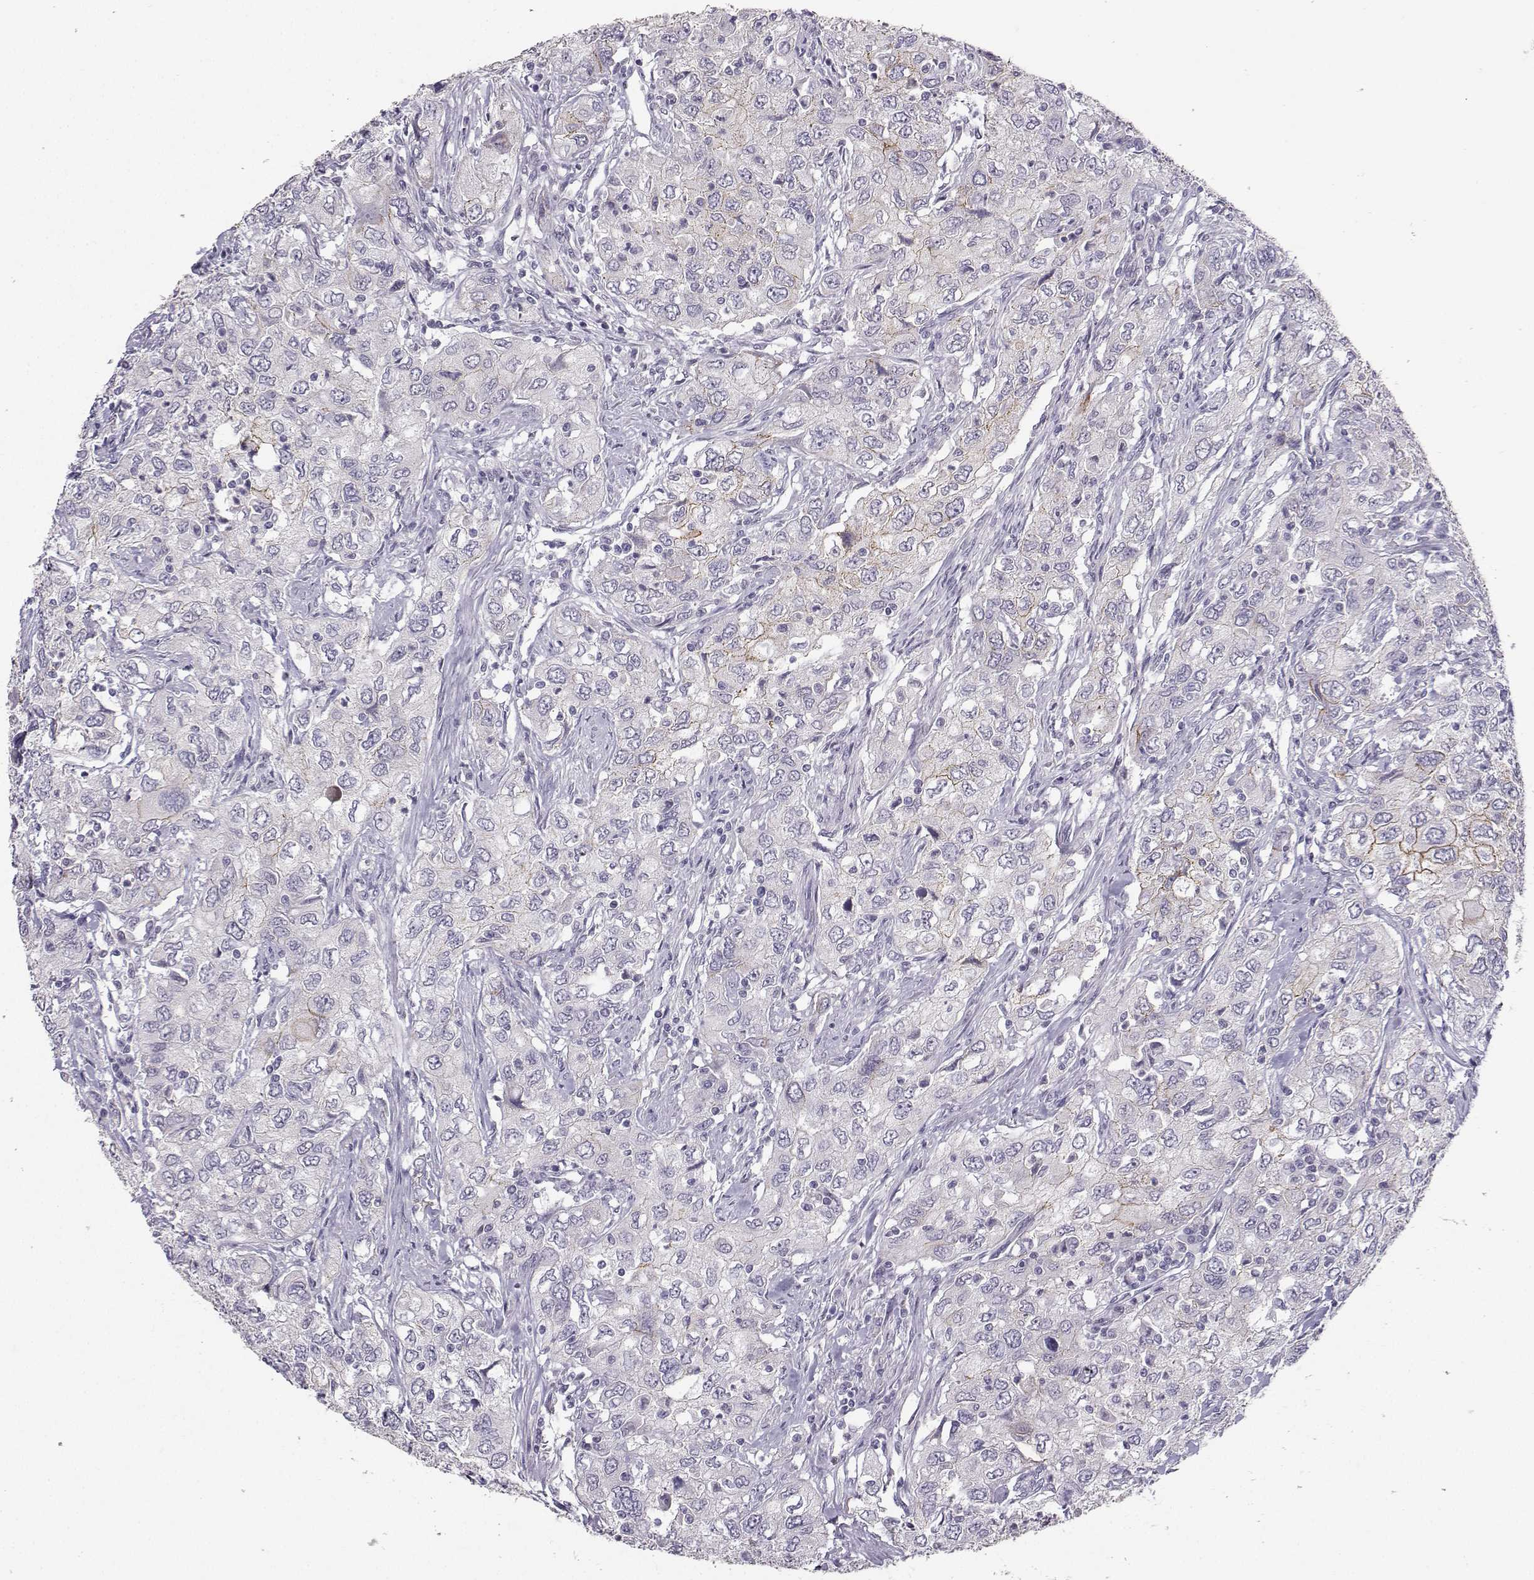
{"staining": {"intensity": "moderate", "quantity": "<25%", "location": "cytoplasmic/membranous"}, "tissue": "urothelial cancer", "cell_type": "Tumor cells", "image_type": "cancer", "snomed": [{"axis": "morphology", "description": "Urothelial carcinoma, High grade"}, {"axis": "topography", "description": "Urinary bladder"}], "caption": "IHC histopathology image of neoplastic tissue: human urothelial carcinoma (high-grade) stained using IHC exhibits low levels of moderate protein expression localized specifically in the cytoplasmic/membranous of tumor cells, appearing as a cytoplasmic/membranous brown color.", "gene": "PKP2", "patient": {"sex": "male", "age": 76}}